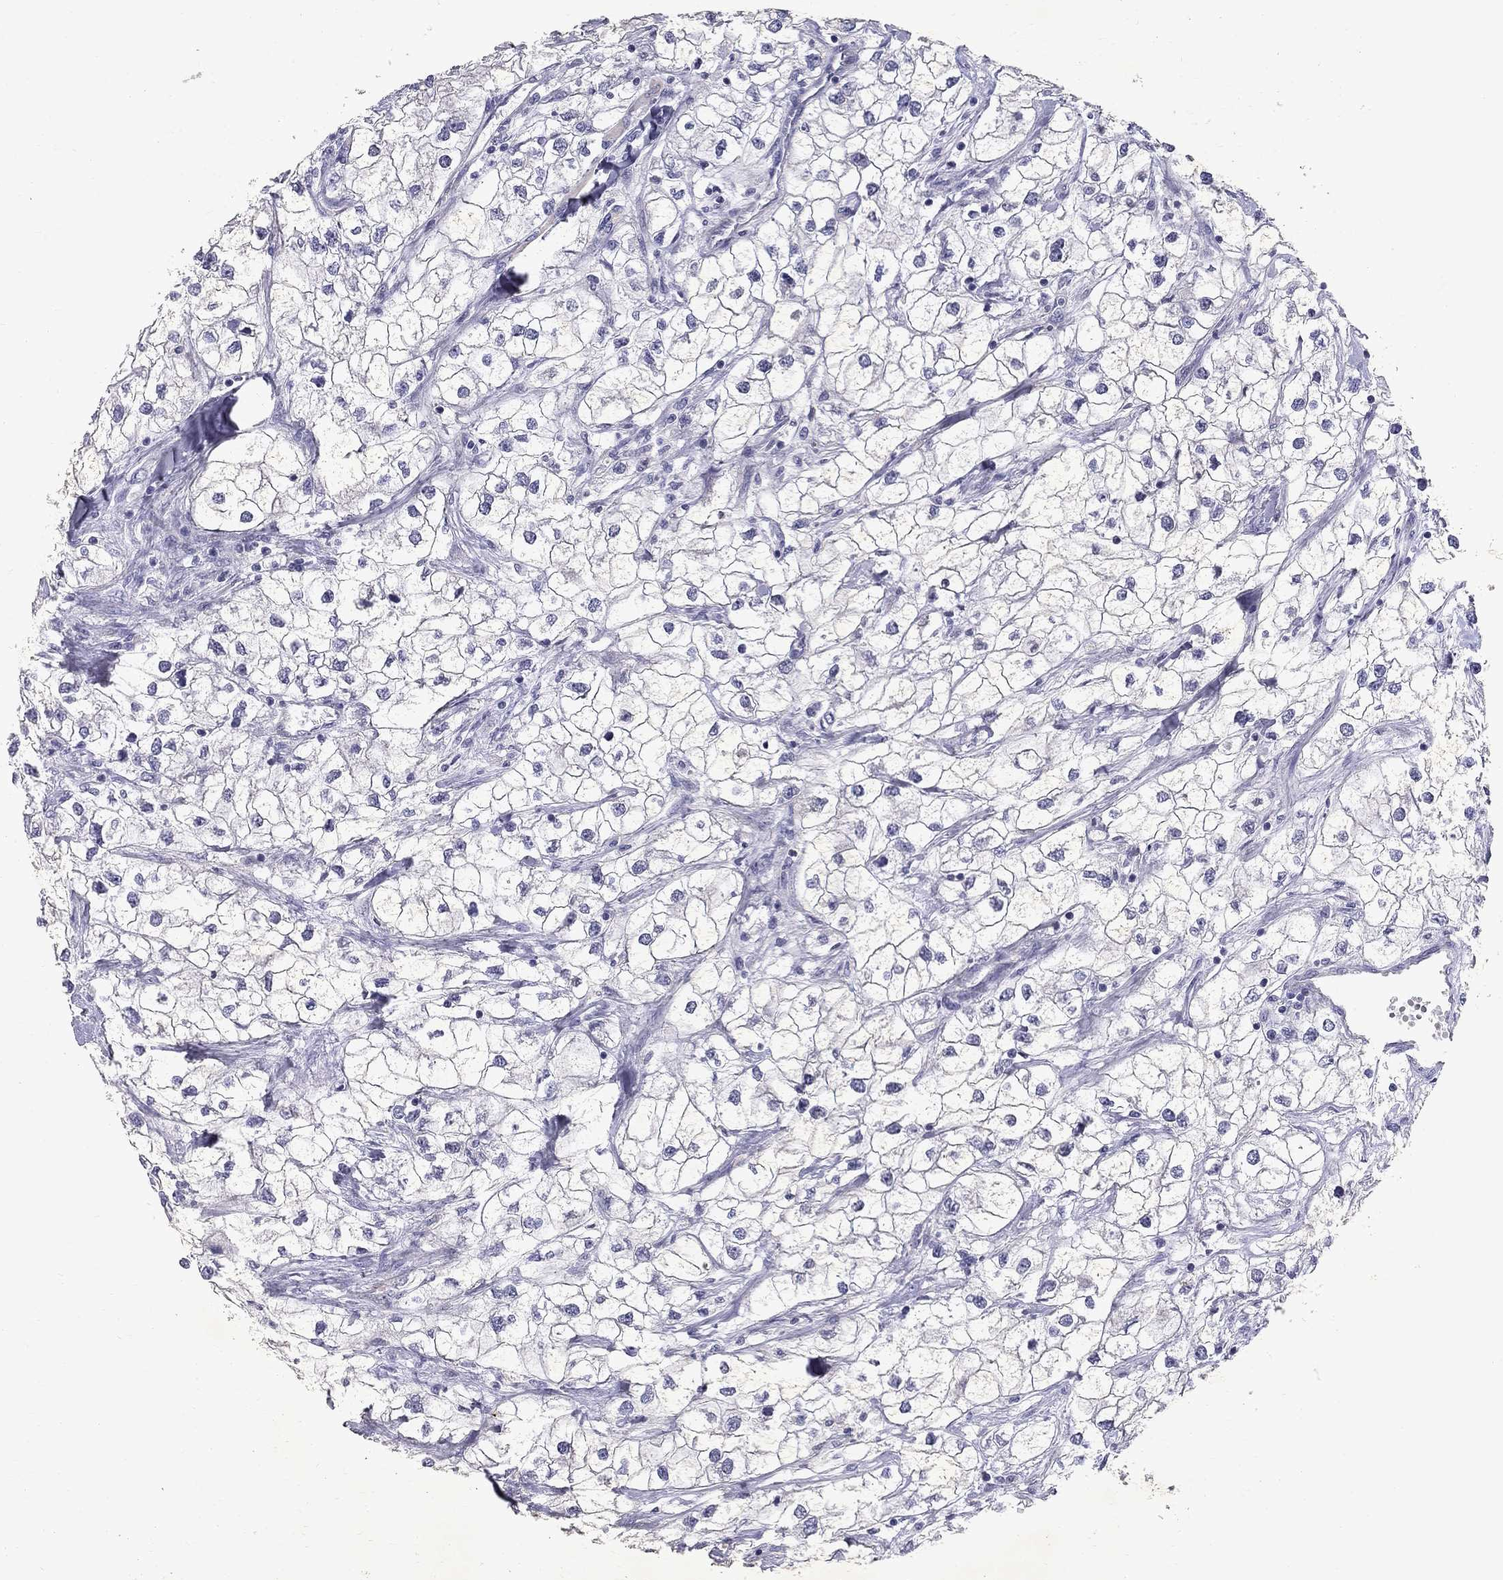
{"staining": {"intensity": "negative", "quantity": "none", "location": "none"}, "tissue": "renal cancer", "cell_type": "Tumor cells", "image_type": "cancer", "snomed": [{"axis": "morphology", "description": "Adenocarcinoma, NOS"}, {"axis": "topography", "description": "Kidney"}], "caption": "Tumor cells show no significant protein expression in renal adenocarcinoma. The staining is performed using DAB (3,3'-diaminobenzidine) brown chromogen with nuclei counter-stained in using hematoxylin.", "gene": "CLIC6", "patient": {"sex": "male", "age": 59}}